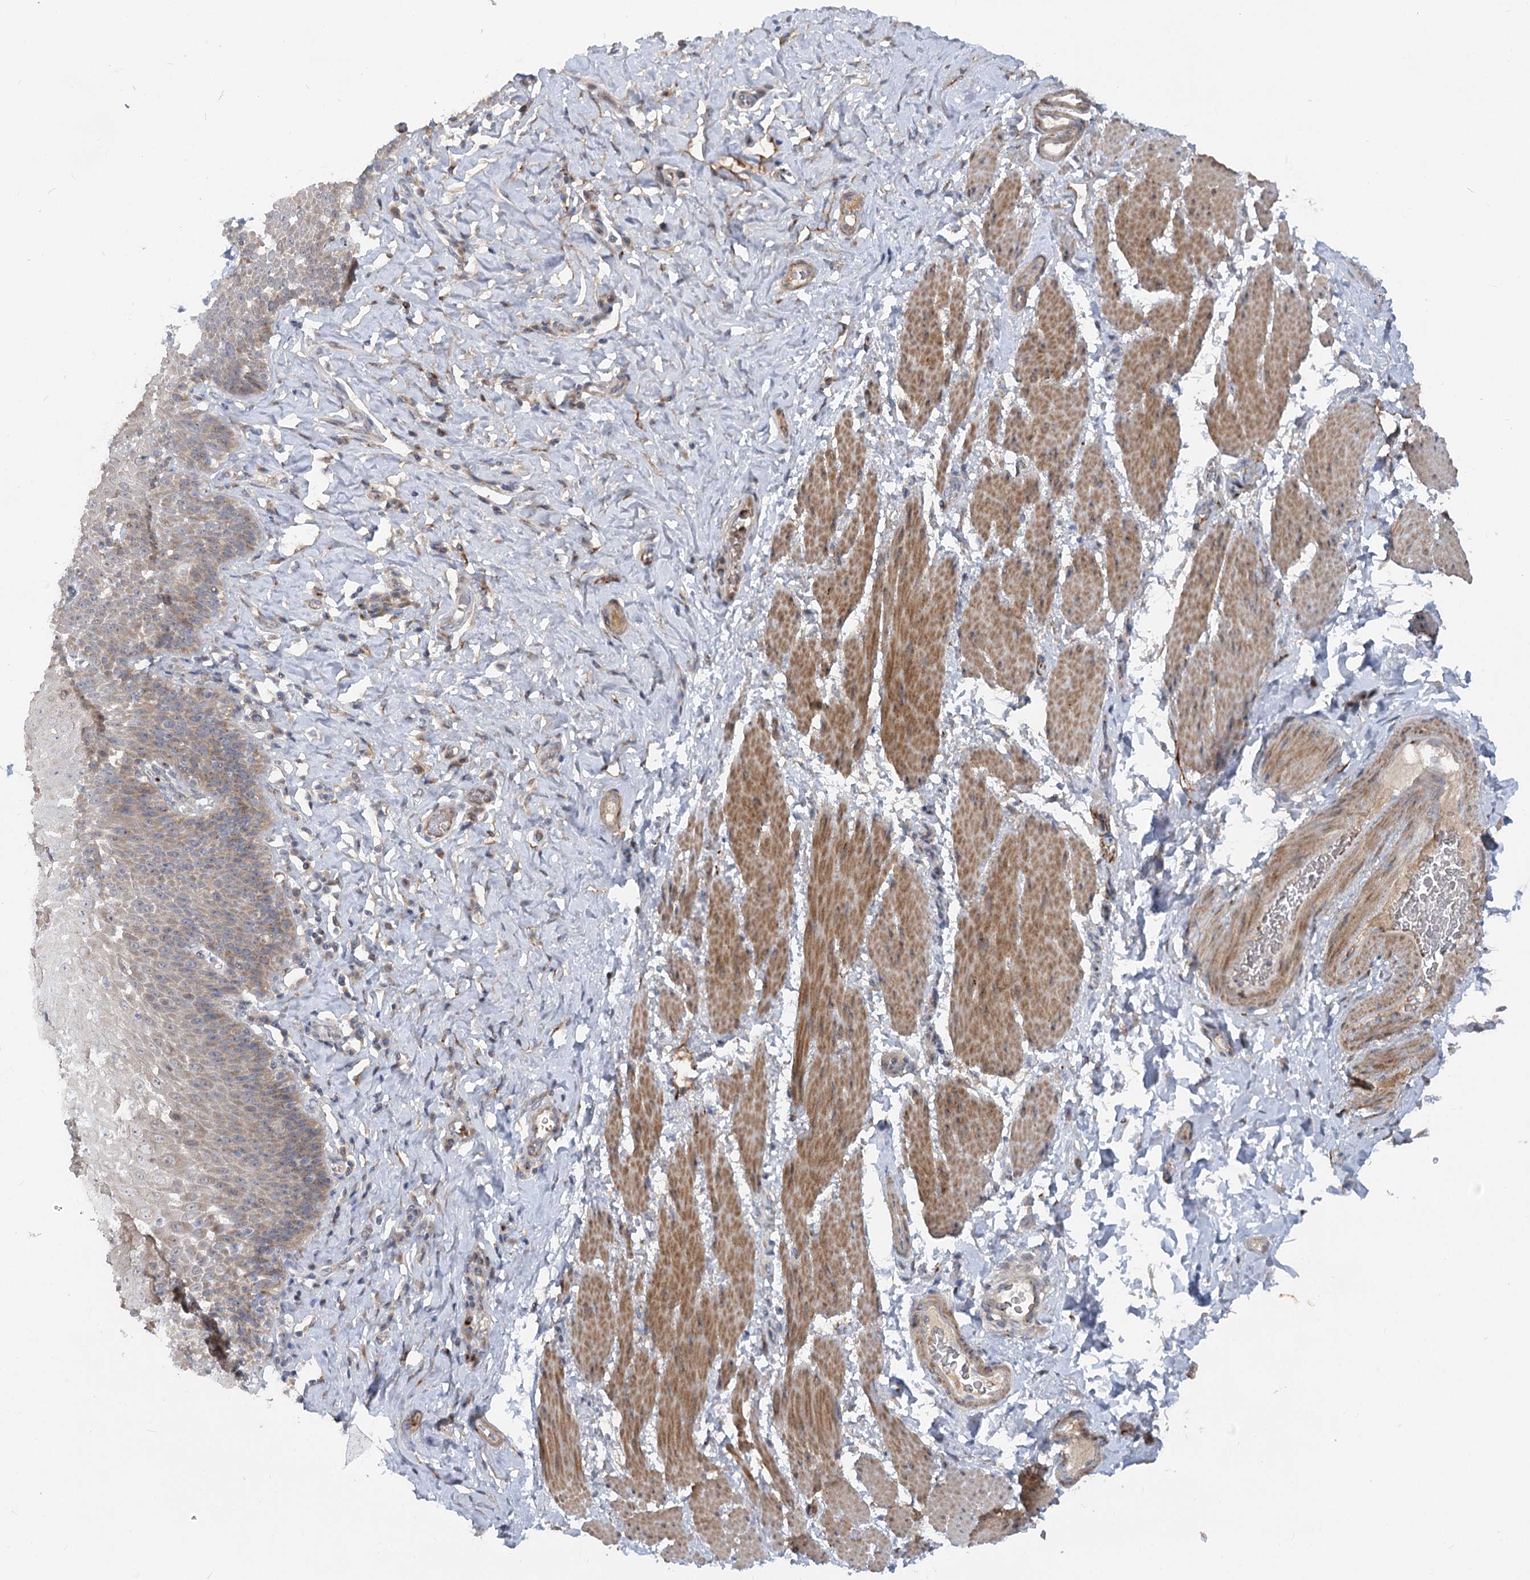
{"staining": {"intensity": "moderate", "quantity": "25%-75%", "location": "cytoplasmic/membranous"}, "tissue": "esophagus", "cell_type": "Squamous epithelial cells", "image_type": "normal", "snomed": [{"axis": "morphology", "description": "Normal tissue, NOS"}, {"axis": "topography", "description": "Esophagus"}], "caption": "Esophagus was stained to show a protein in brown. There is medium levels of moderate cytoplasmic/membranous positivity in about 25%-75% of squamous epithelial cells.", "gene": "FGF19", "patient": {"sex": "female", "age": 61}}